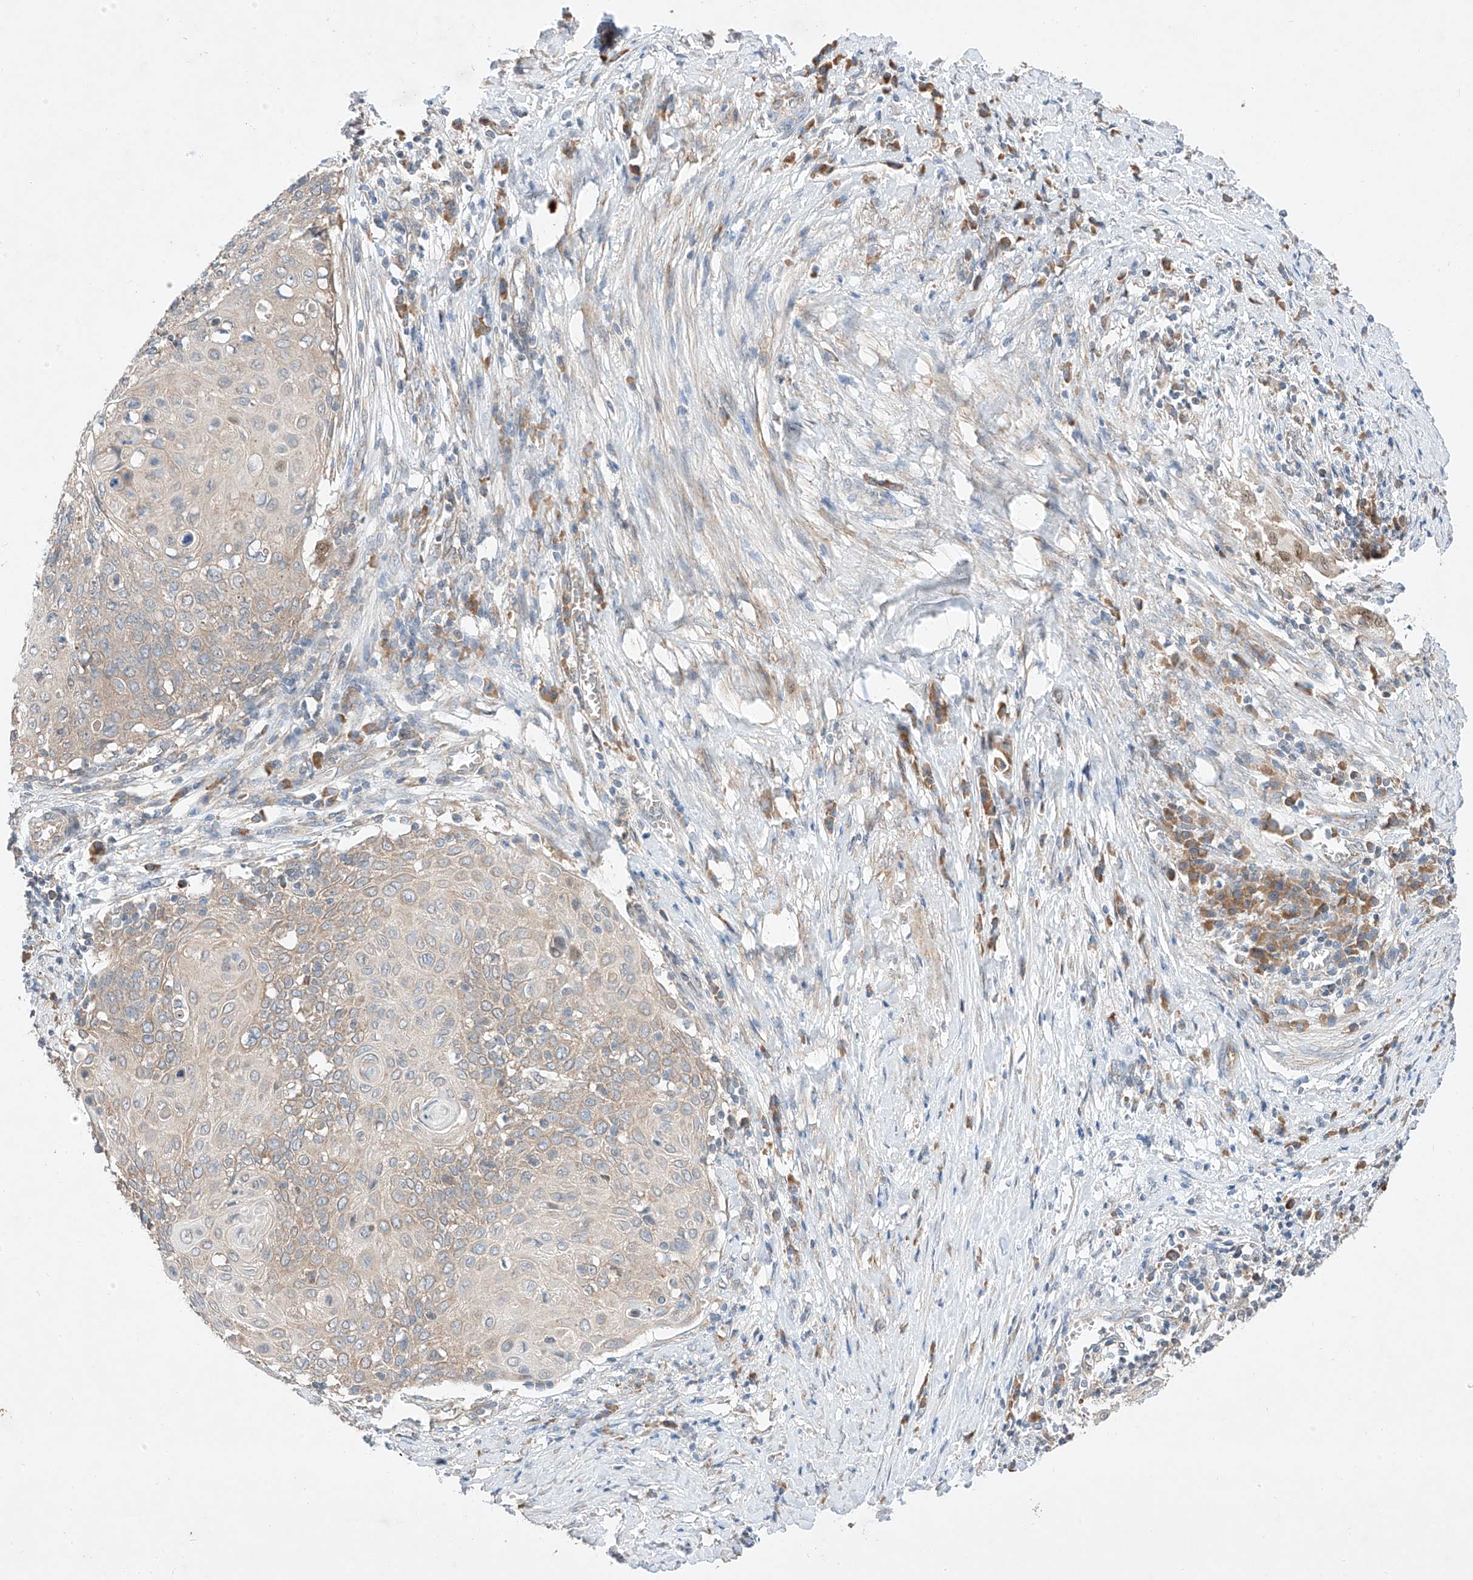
{"staining": {"intensity": "weak", "quantity": "<25%", "location": "cytoplasmic/membranous"}, "tissue": "cervical cancer", "cell_type": "Tumor cells", "image_type": "cancer", "snomed": [{"axis": "morphology", "description": "Squamous cell carcinoma, NOS"}, {"axis": "topography", "description": "Cervix"}], "caption": "Immunohistochemical staining of cervical cancer (squamous cell carcinoma) demonstrates no significant positivity in tumor cells.", "gene": "C6orf118", "patient": {"sex": "female", "age": 39}}